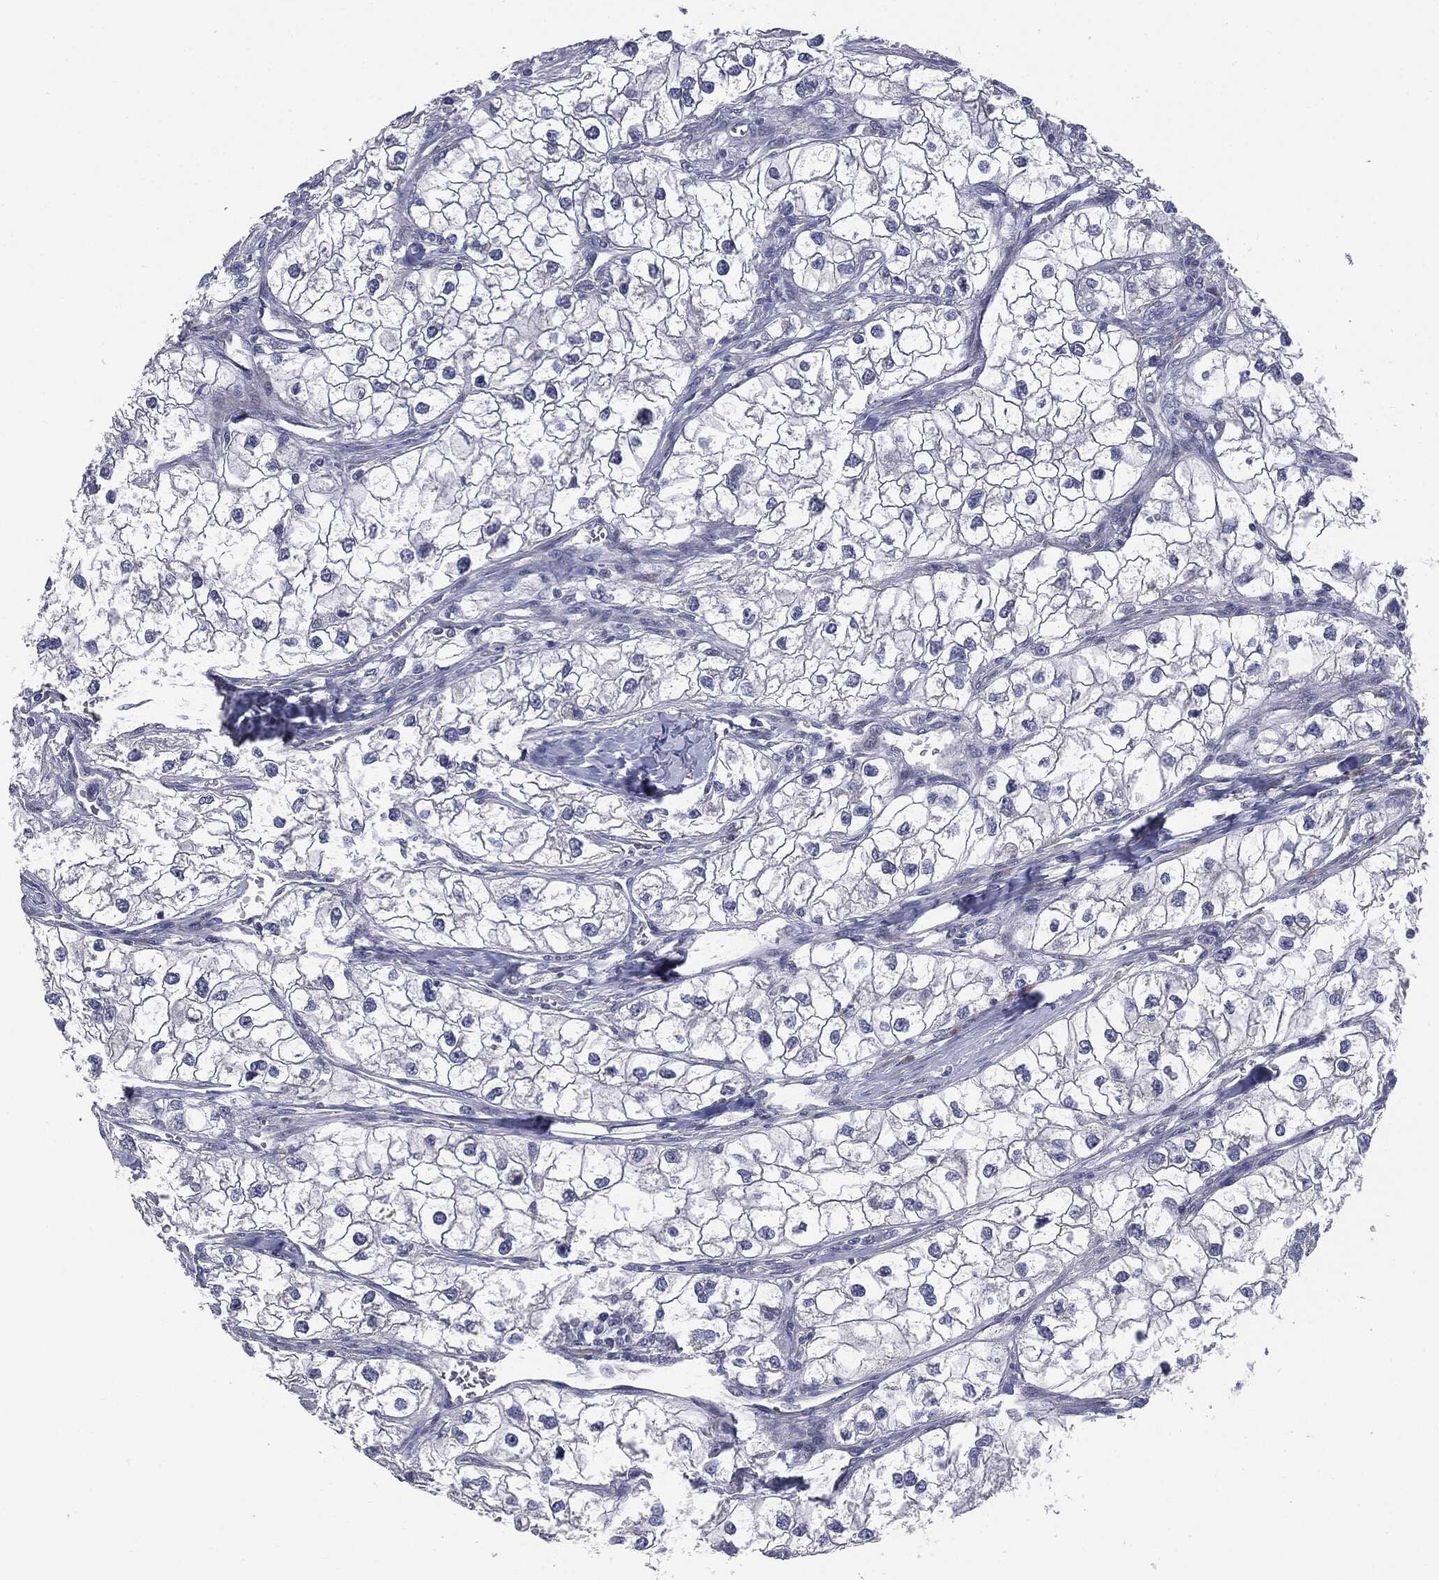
{"staining": {"intensity": "negative", "quantity": "none", "location": "none"}, "tissue": "renal cancer", "cell_type": "Tumor cells", "image_type": "cancer", "snomed": [{"axis": "morphology", "description": "Adenocarcinoma, NOS"}, {"axis": "topography", "description": "Kidney"}], "caption": "Tumor cells are negative for protein expression in human renal adenocarcinoma.", "gene": "KRT5", "patient": {"sex": "male", "age": 59}}